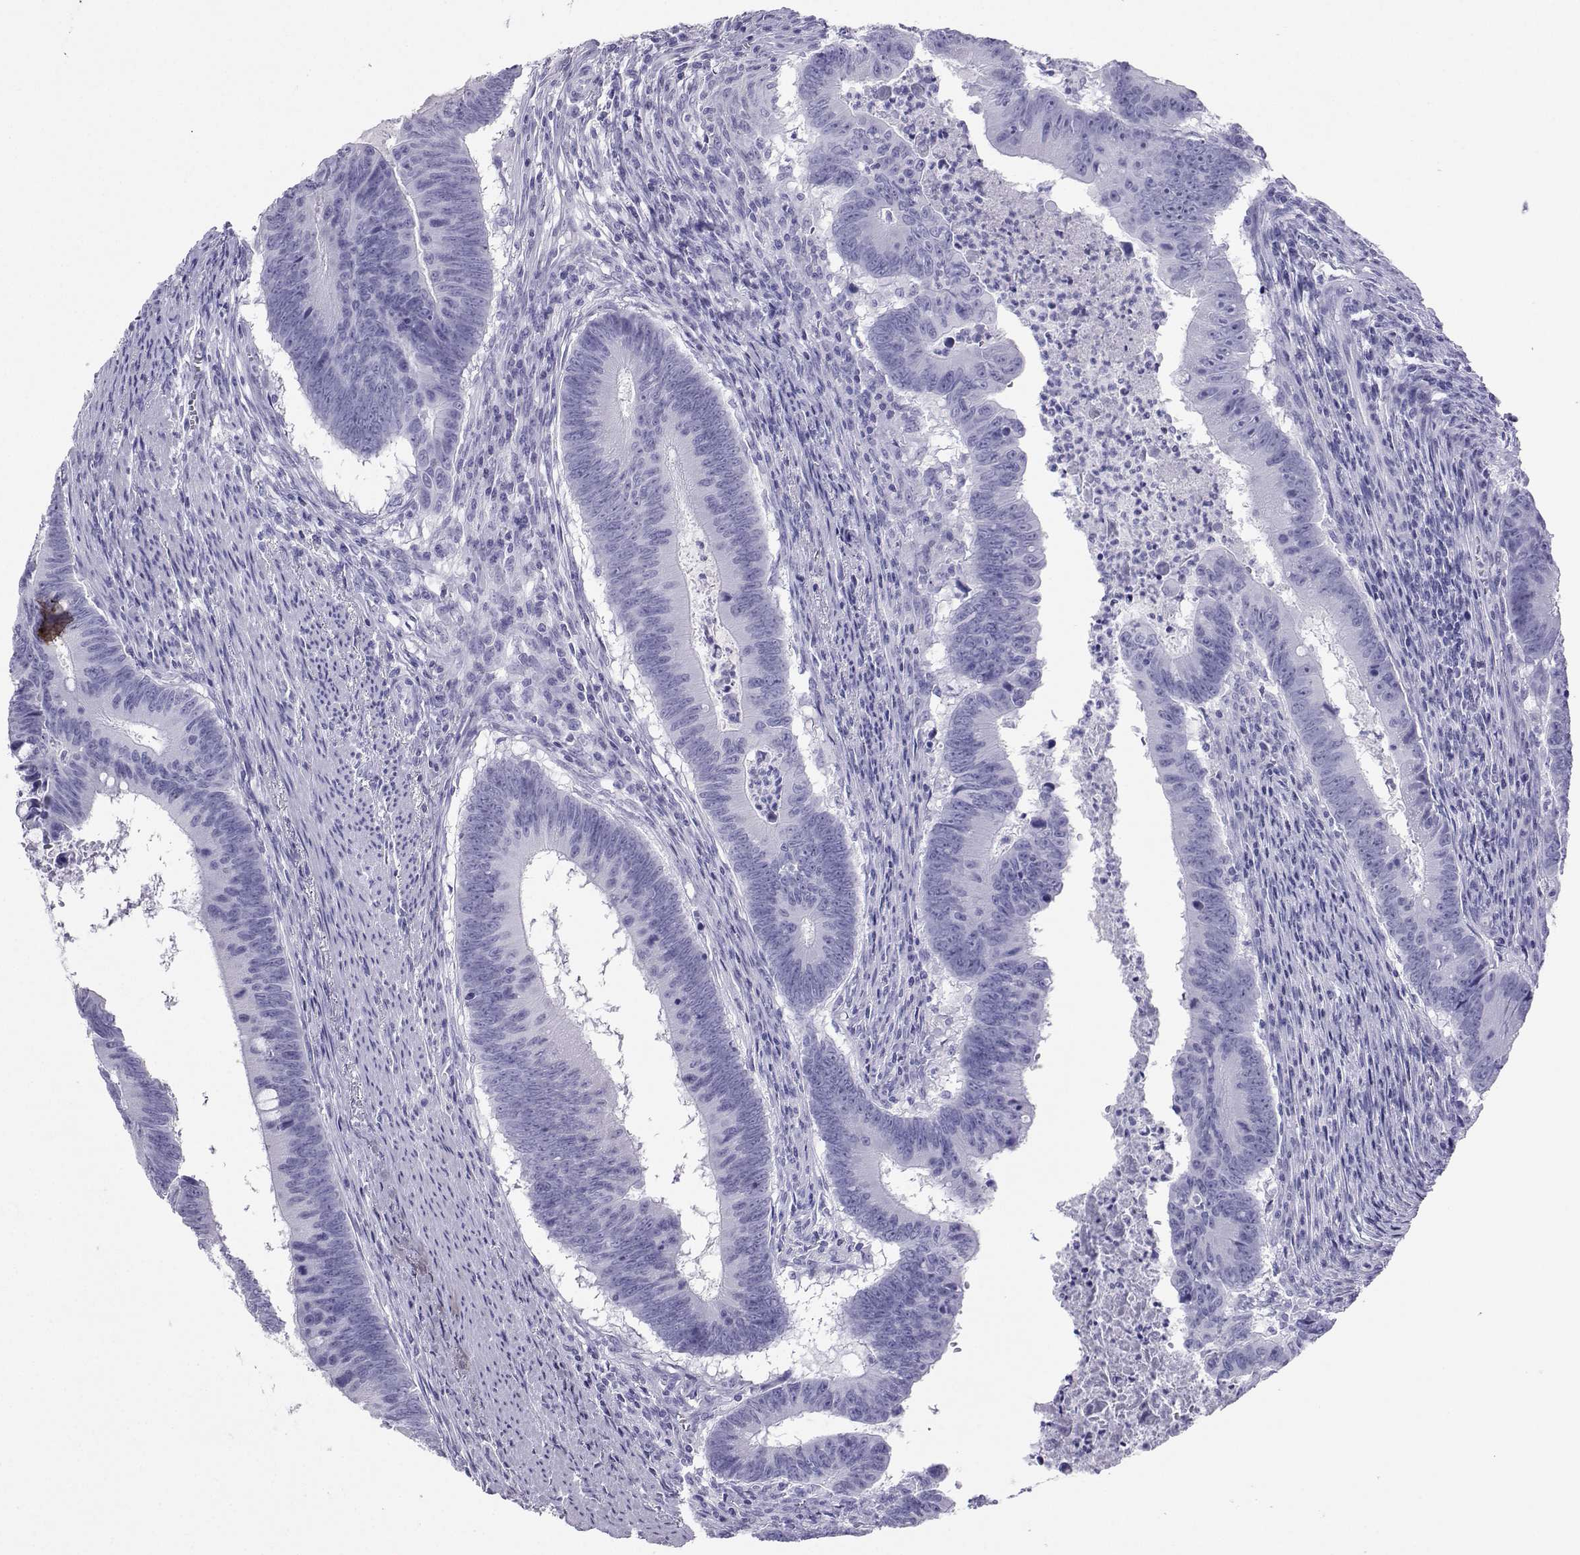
{"staining": {"intensity": "negative", "quantity": "none", "location": "none"}, "tissue": "colorectal cancer", "cell_type": "Tumor cells", "image_type": "cancer", "snomed": [{"axis": "morphology", "description": "Adenocarcinoma, NOS"}, {"axis": "topography", "description": "Colon"}], "caption": "Tumor cells are negative for brown protein staining in colorectal cancer (adenocarcinoma).", "gene": "LORICRIN", "patient": {"sex": "female", "age": 87}}